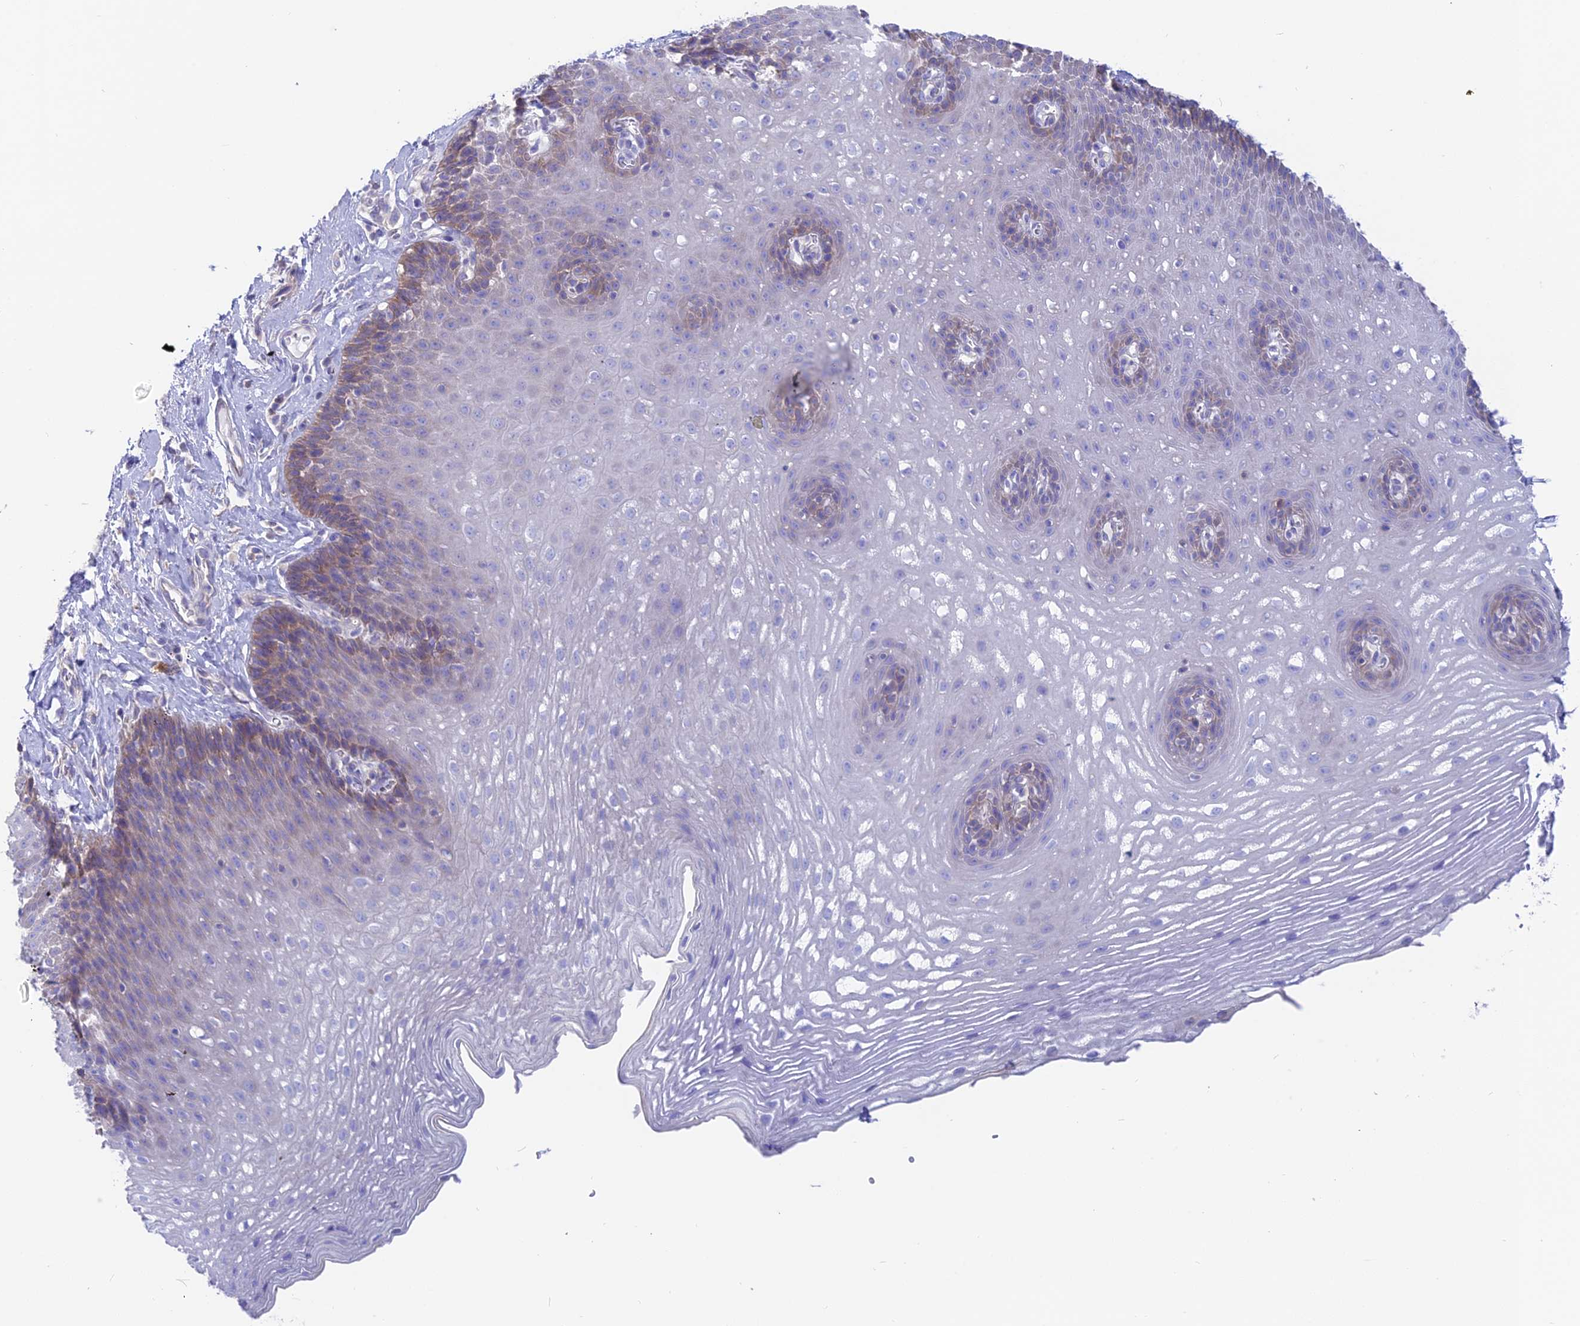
{"staining": {"intensity": "moderate", "quantity": "25%-75%", "location": "cytoplasmic/membranous"}, "tissue": "esophagus", "cell_type": "Squamous epithelial cells", "image_type": "normal", "snomed": [{"axis": "morphology", "description": "Normal tissue, NOS"}, {"axis": "topography", "description": "Esophagus"}], "caption": "Normal esophagus was stained to show a protein in brown. There is medium levels of moderate cytoplasmic/membranous positivity in approximately 25%-75% of squamous epithelial cells.", "gene": "LZTFL1", "patient": {"sex": "female", "age": 66}}